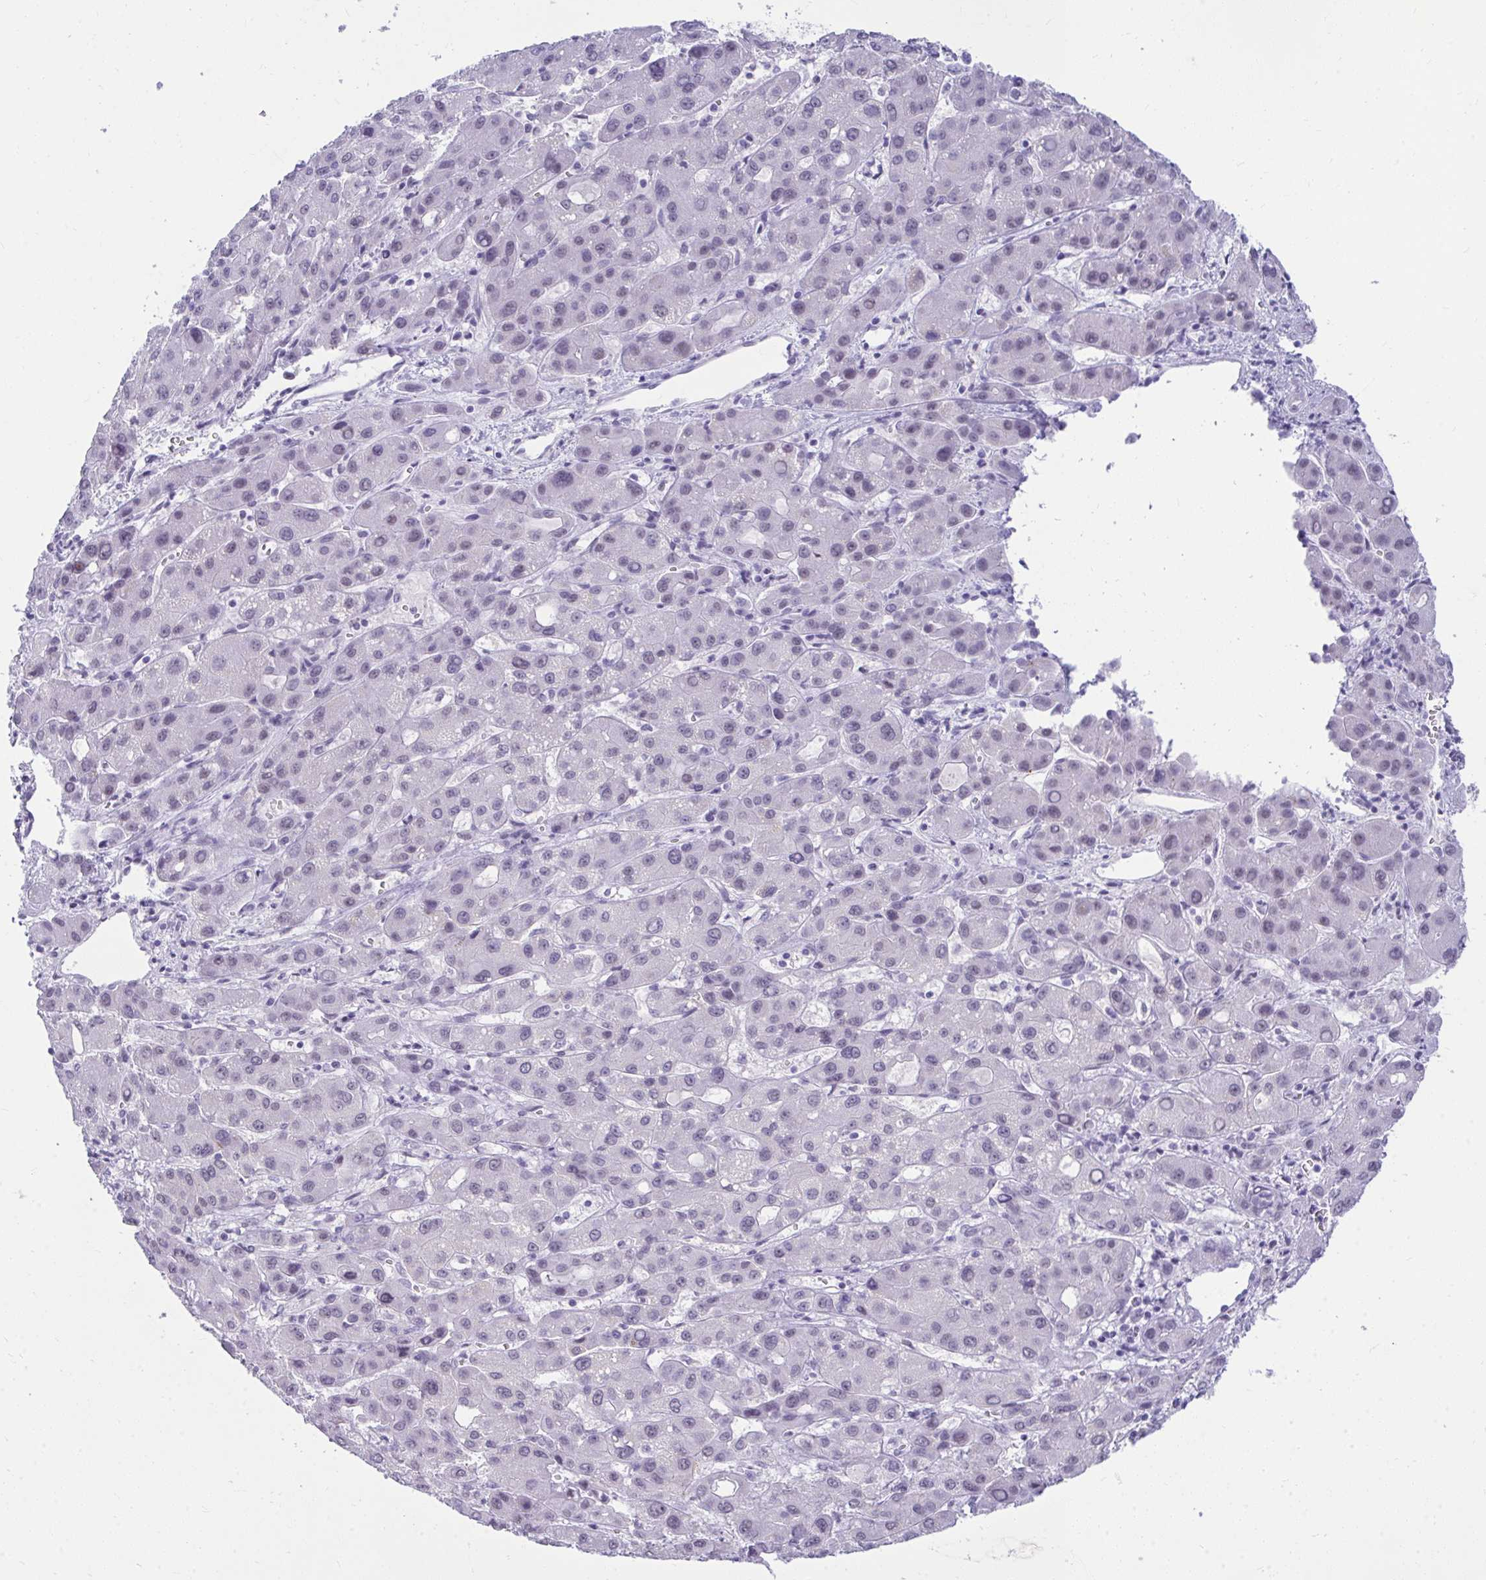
{"staining": {"intensity": "negative", "quantity": "none", "location": "none"}, "tissue": "liver cancer", "cell_type": "Tumor cells", "image_type": "cancer", "snomed": [{"axis": "morphology", "description": "Carcinoma, Hepatocellular, NOS"}, {"axis": "topography", "description": "Liver"}], "caption": "Histopathology image shows no significant protein staining in tumor cells of hepatocellular carcinoma (liver).", "gene": "OR5F1", "patient": {"sex": "male", "age": 55}}